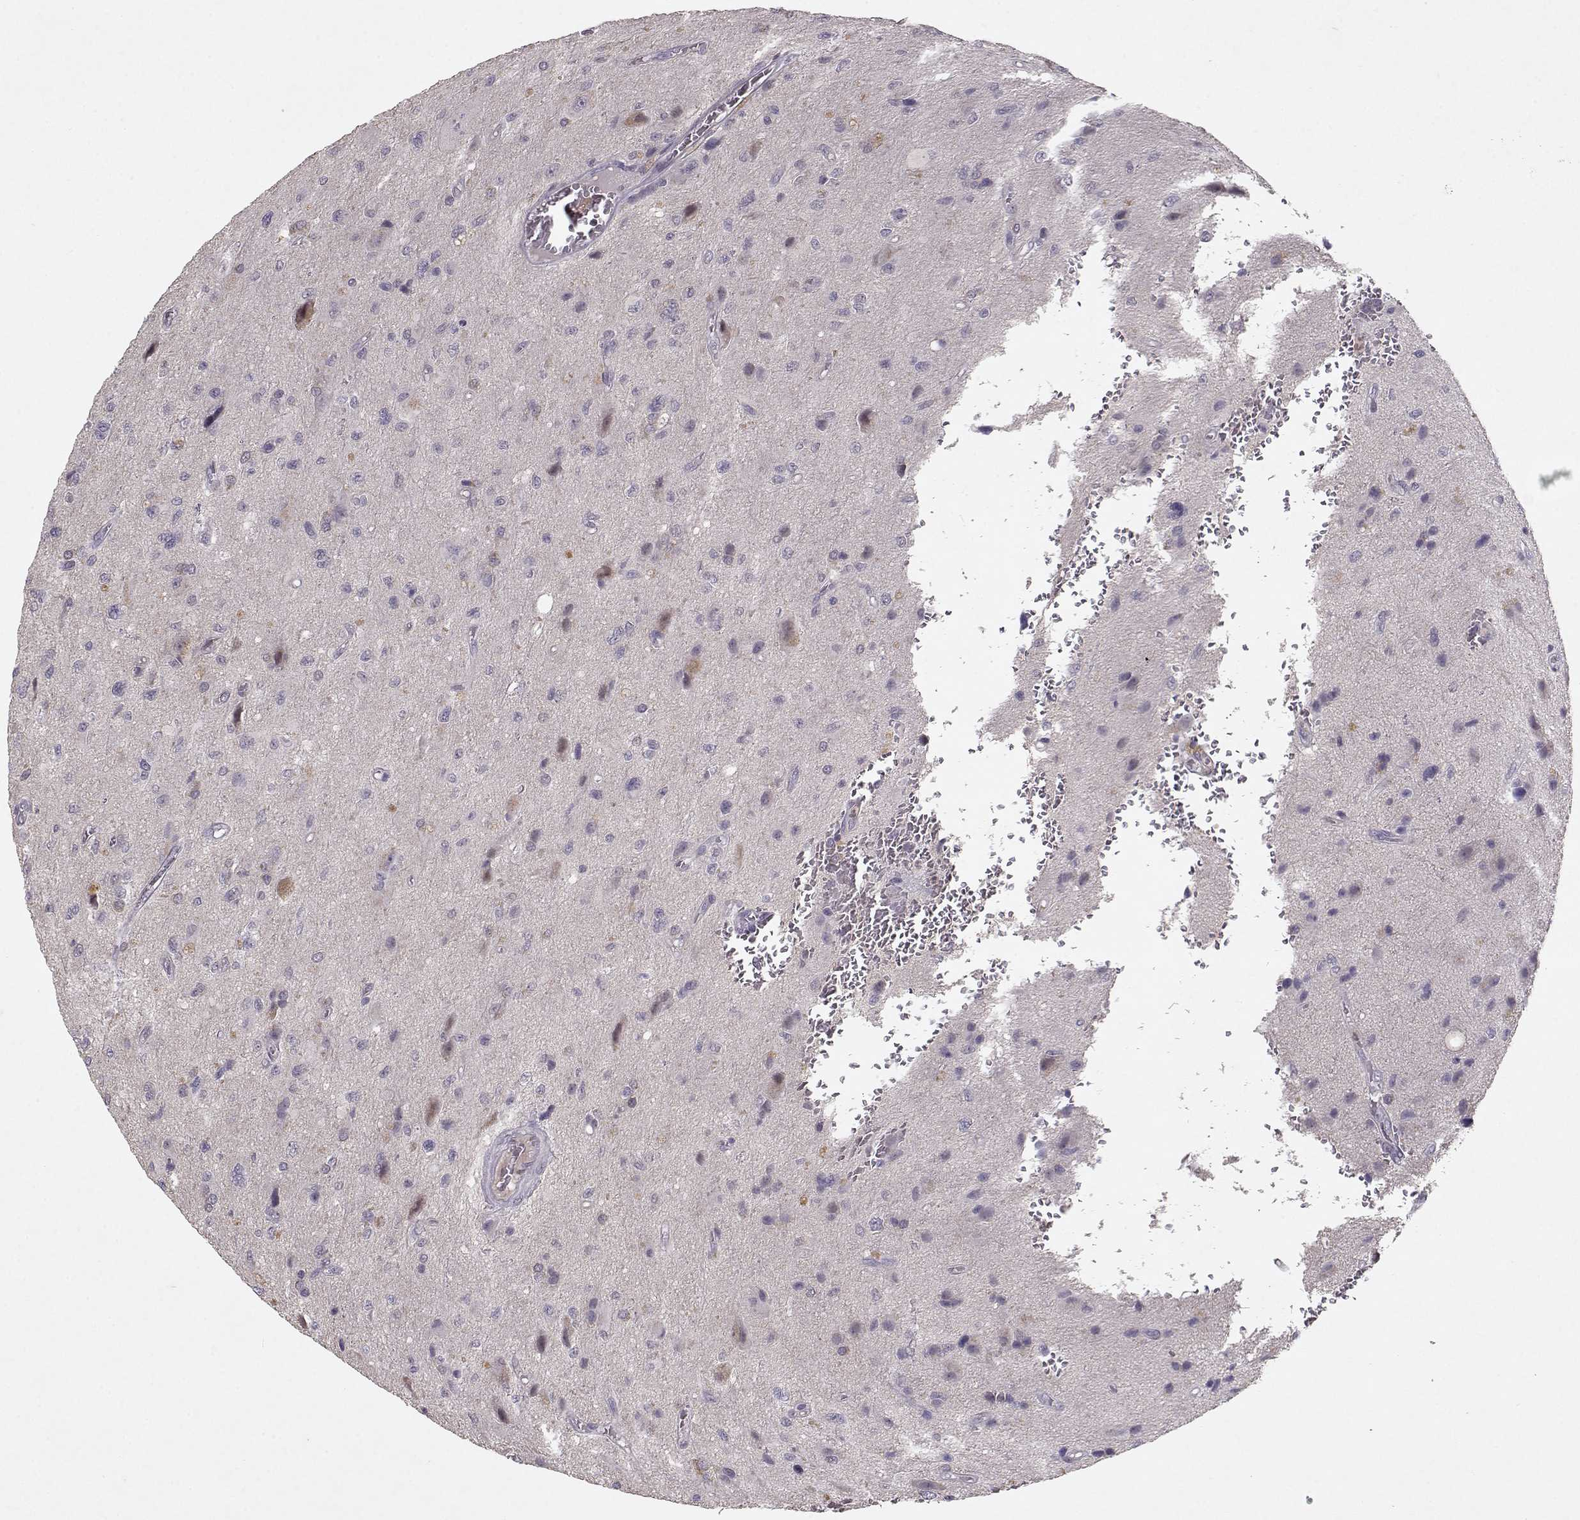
{"staining": {"intensity": "negative", "quantity": "none", "location": "none"}, "tissue": "glioma", "cell_type": "Tumor cells", "image_type": "cancer", "snomed": [{"axis": "morphology", "description": "Glioma, malignant, NOS"}, {"axis": "morphology", "description": "Glioma, malignant, High grade"}, {"axis": "topography", "description": "Brain"}], "caption": "Immunohistochemical staining of malignant glioma exhibits no significant expression in tumor cells.", "gene": "BMX", "patient": {"sex": "female", "age": 71}}